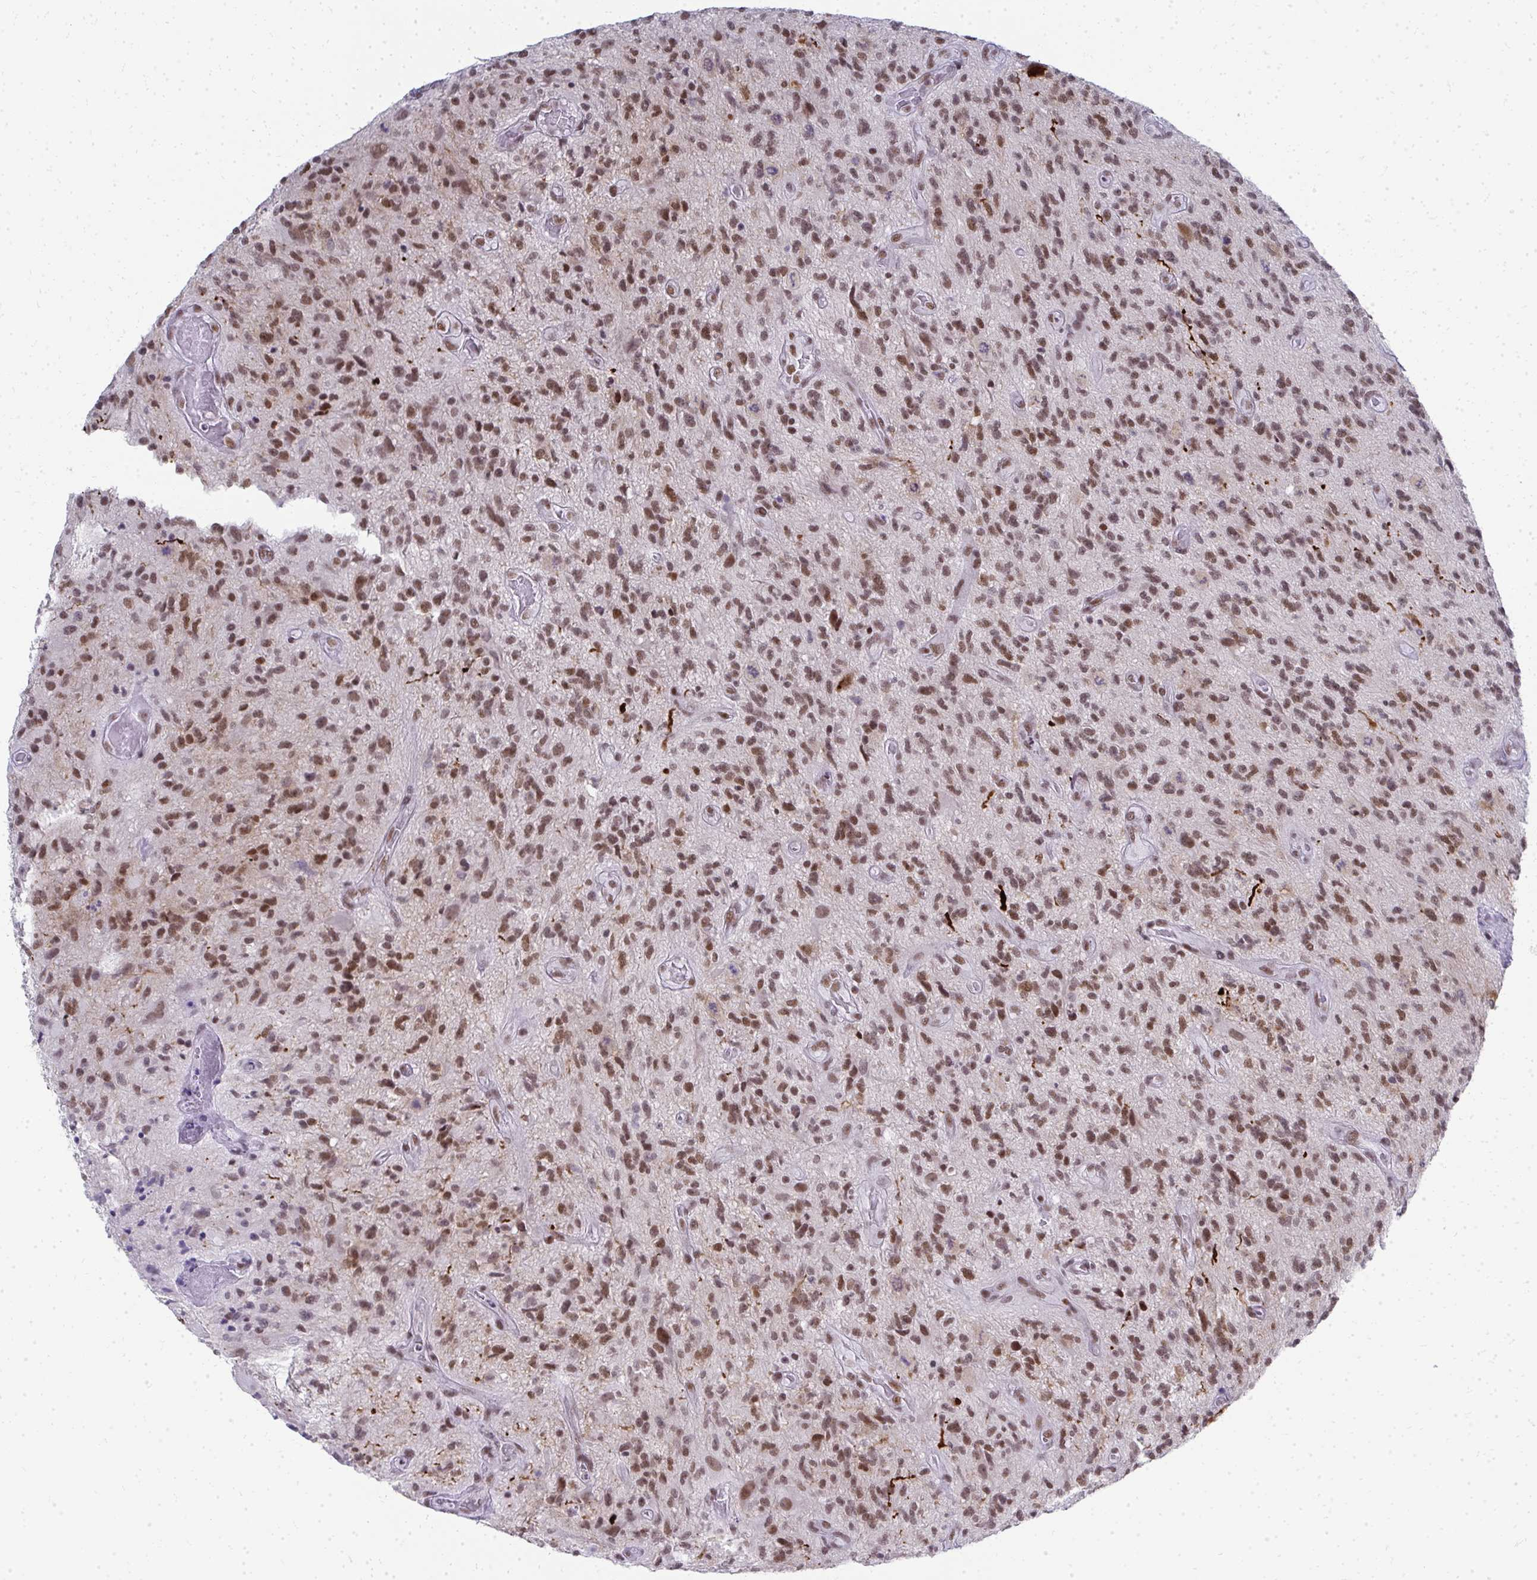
{"staining": {"intensity": "moderate", "quantity": "25%-75%", "location": "nuclear"}, "tissue": "glioma", "cell_type": "Tumor cells", "image_type": "cancer", "snomed": [{"axis": "morphology", "description": "Glioma, malignant, High grade"}, {"axis": "topography", "description": "Brain"}], "caption": "Protein staining of high-grade glioma (malignant) tissue exhibits moderate nuclear expression in about 25%-75% of tumor cells. Ihc stains the protein in brown and the nuclei are stained blue.", "gene": "CREBBP", "patient": {"sex": "male", "age": 67}}